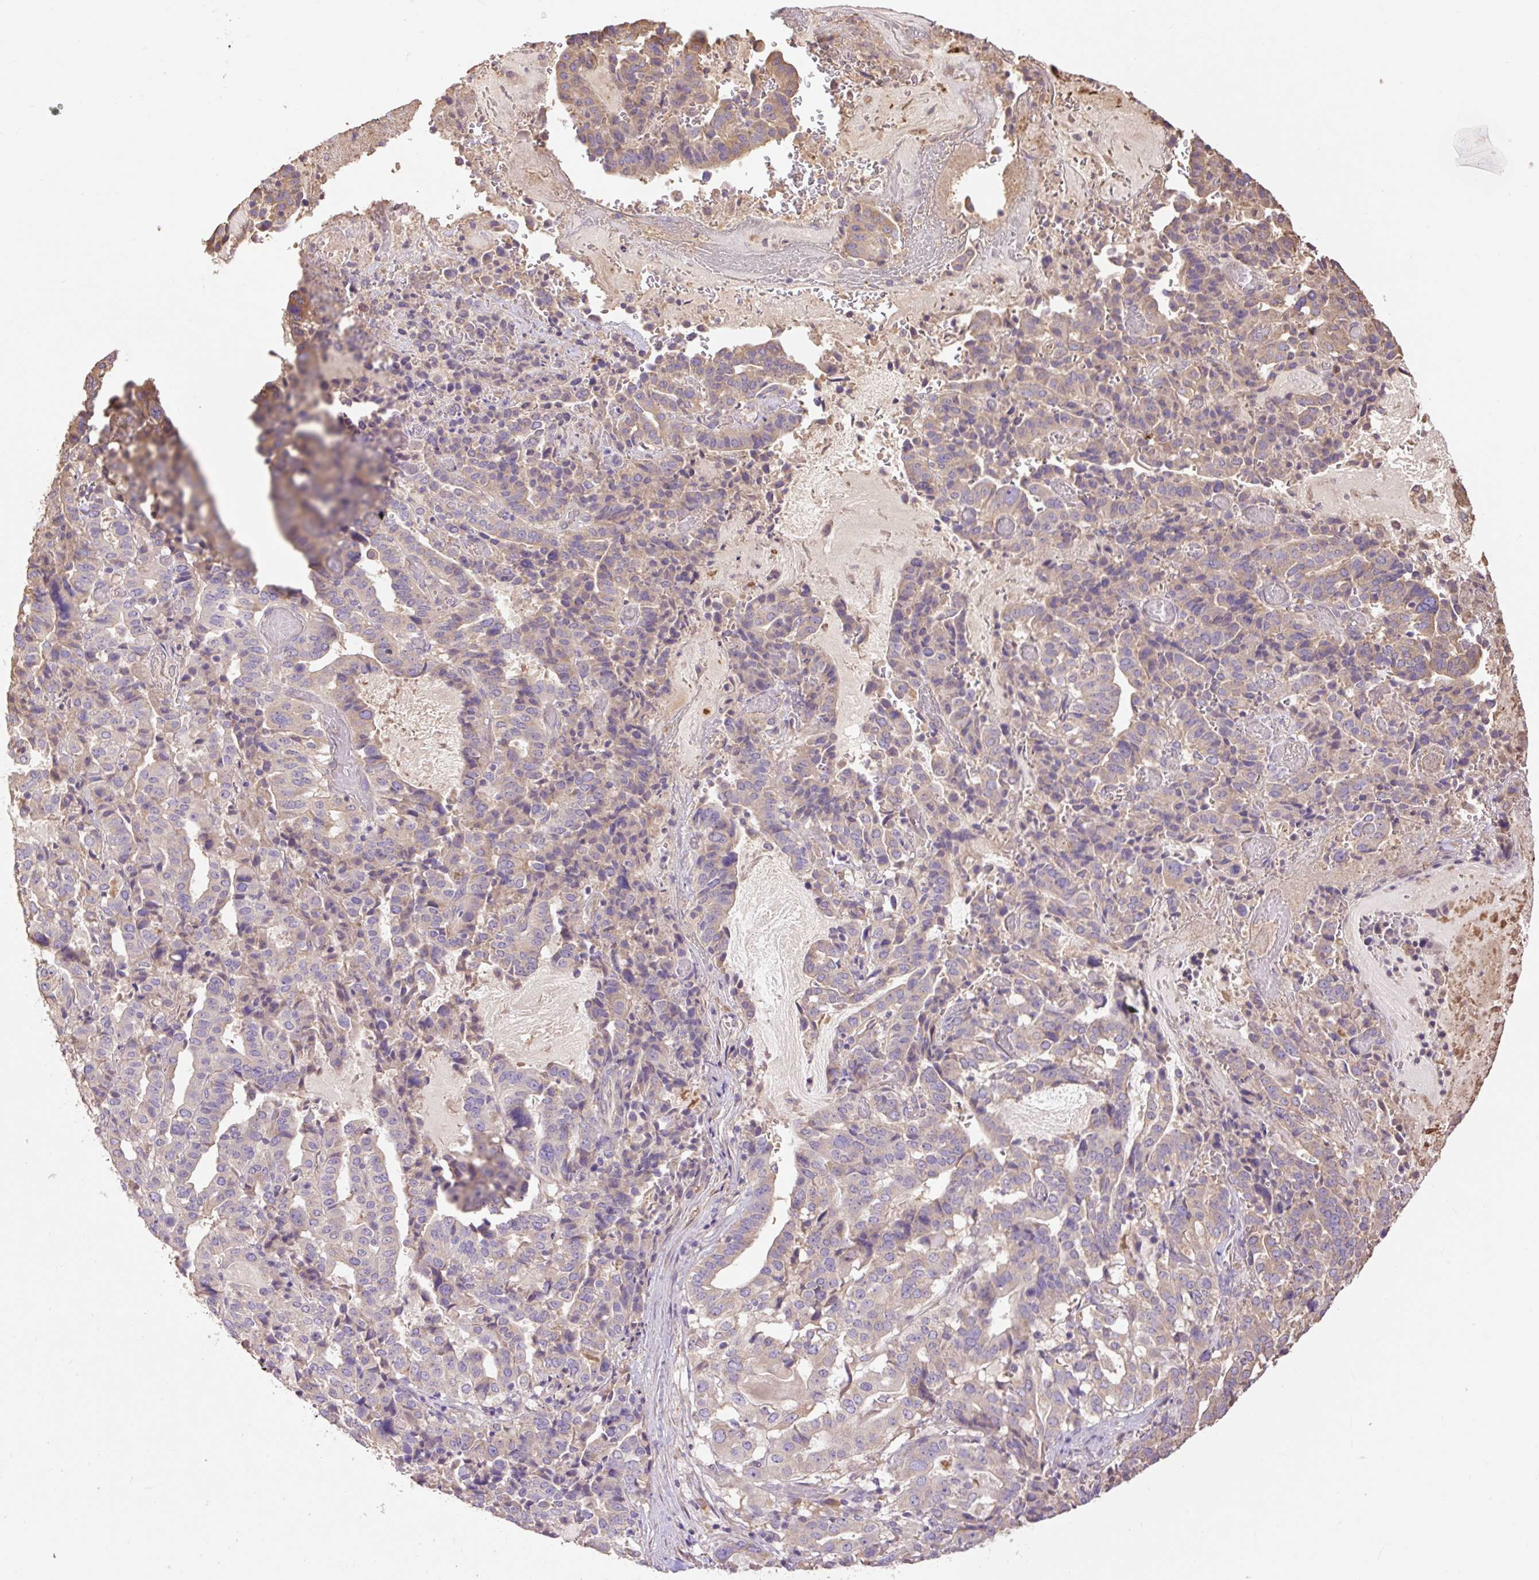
{"staining": {"intensity": "weak", "quantity": "25%-75%", "location": "cytoplasmic/membranous"}, "tissue": "stomach cancer", "cell_type": "Tumor cells", "image_type": "cancer", "snomed": [{"axis": "morphology", "description": "Adenocarcinoma, NOS"}, {"axis": "topography", "description": "Stomach"}], "caption": "Stomach adenocarcinoma stained for a protein demonstrates weak cytoplasmic/membranous positivity in tumor cells. The protein of interest is stained brown, and the nuclei are stained in blue (DAB IHC with brightfield microscopy, high magnification).", "gene": "DESI1", "patient": {"sex": "male", "age": 48}}